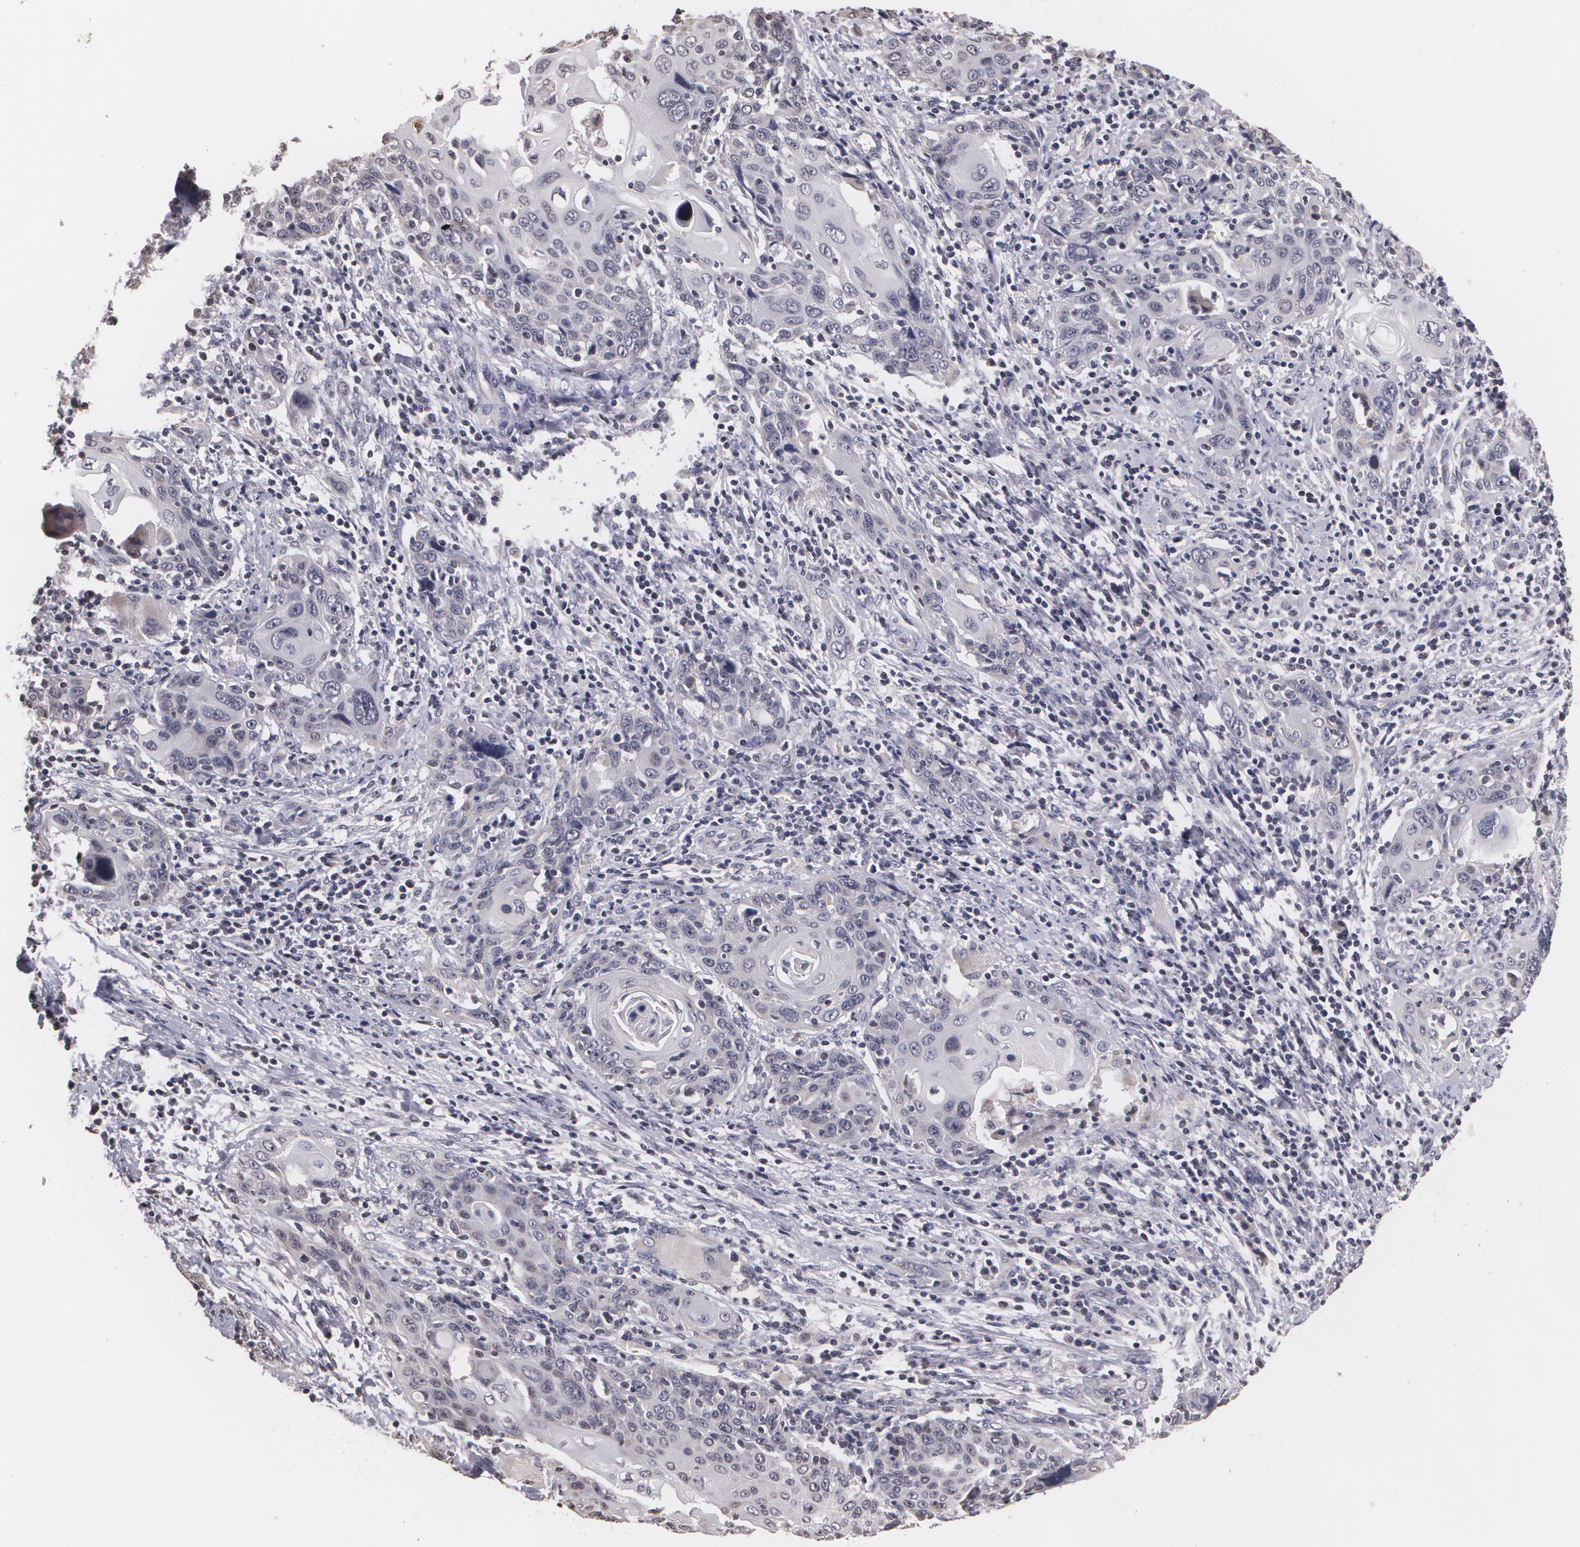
{"staining": {"intensity": "negative", "quantity": "none", "location": "none"}, "tissue": "cervical cancer", "cell_type": "Tumor cells", "image_type": "cancer", "snomed": [{"axis": "morphology", "description": "Squamous cell carcinoma, NOS"}, {"axis": "topography", "description": "Cervix"}], "caption": "Protein analysis of cervical cancer reveals no significant staining in tumor cells. (Immunohistochemistry, brightfield microscopy, high magnification).", "gene": "THRB", "patient": {"sex": "female", "age": 54}}